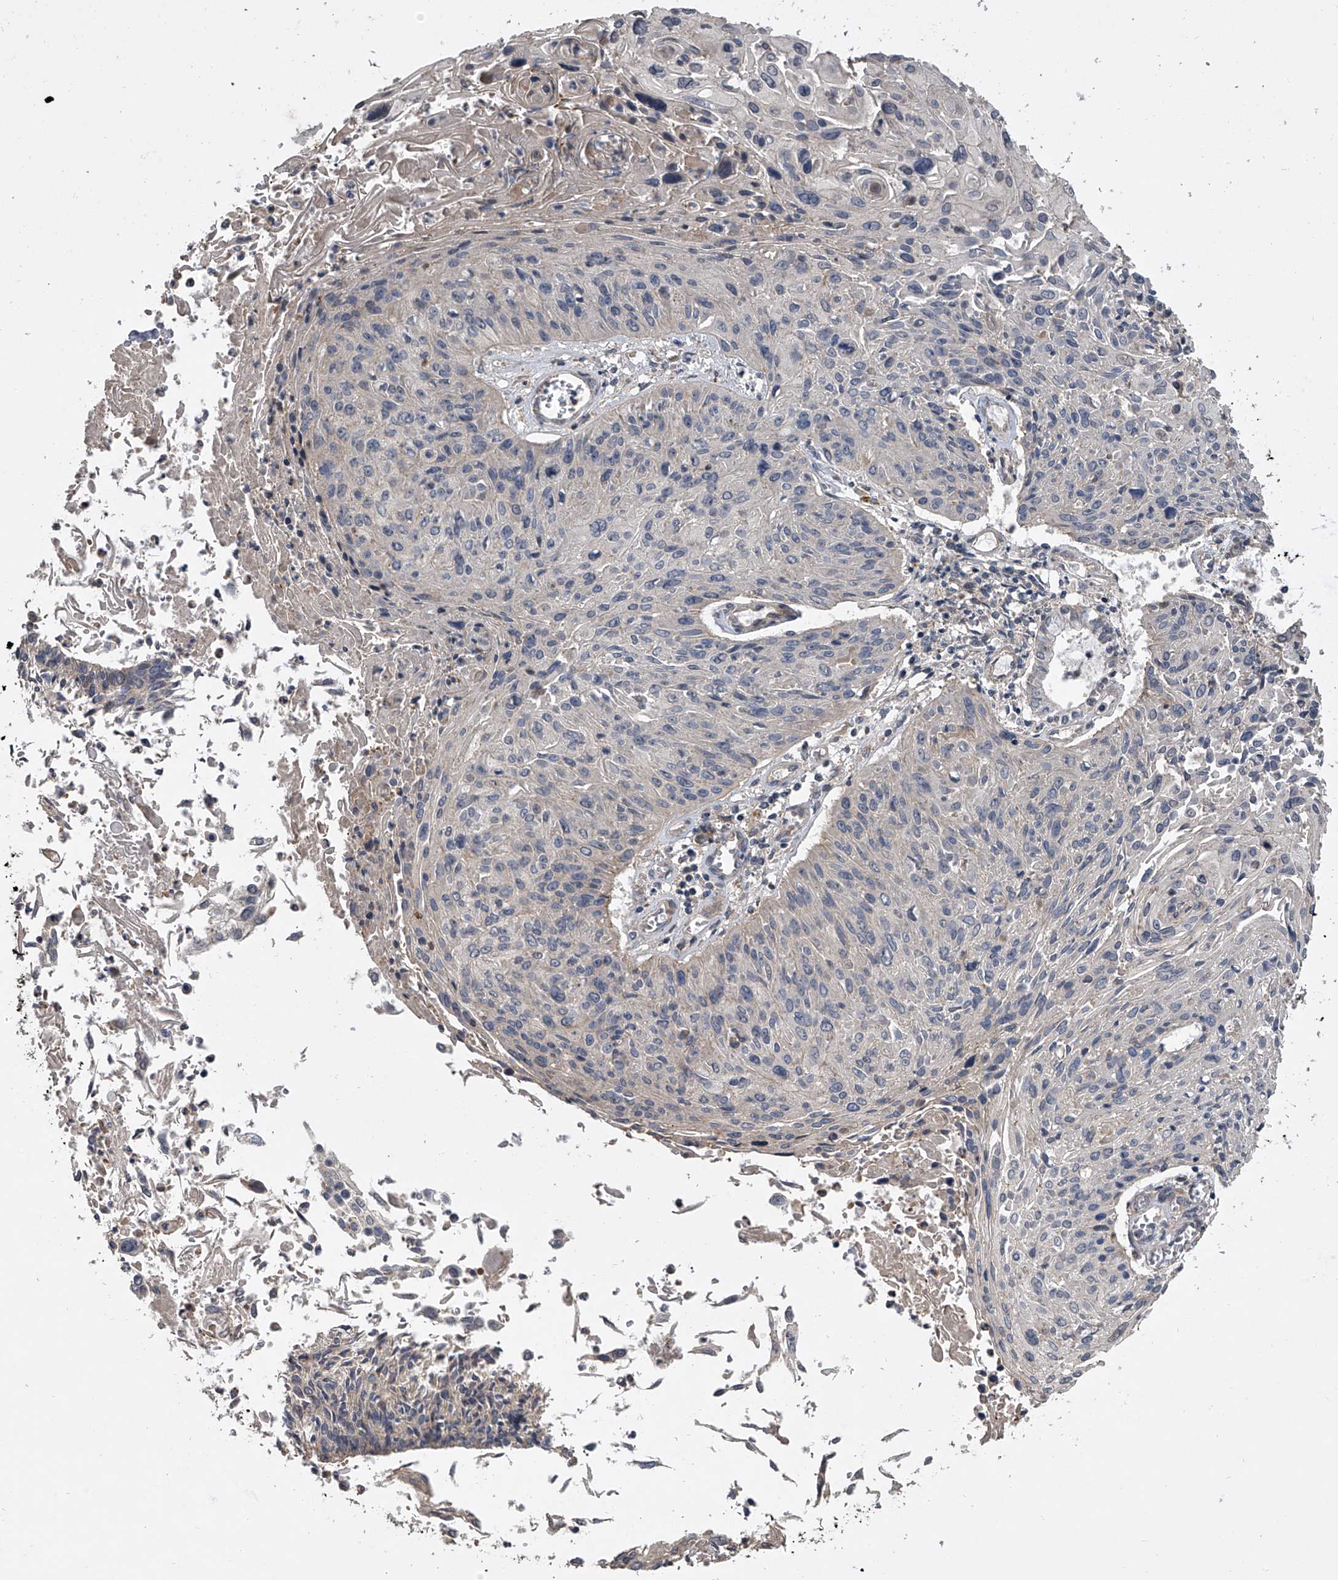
{"staining": {"intensity": "negative", "quantity": "none", "location": "none"}, "tissue": "cervical cancer", "cell_type": "Tumor cells", "image_type": "cancer", "snomed": [{"axis": "morphology", "description": "Squamous cell carcinoma, NOS"}, {"axis": "topography", "description": "Cervix"}], "caption": "Cervical squamous cell carcinoma stained for a protein using immunohistochemistry demonstrates no staining tumor cells.", "gene": "DOCK9", "patient": {"sex": "female", "age": 51}}